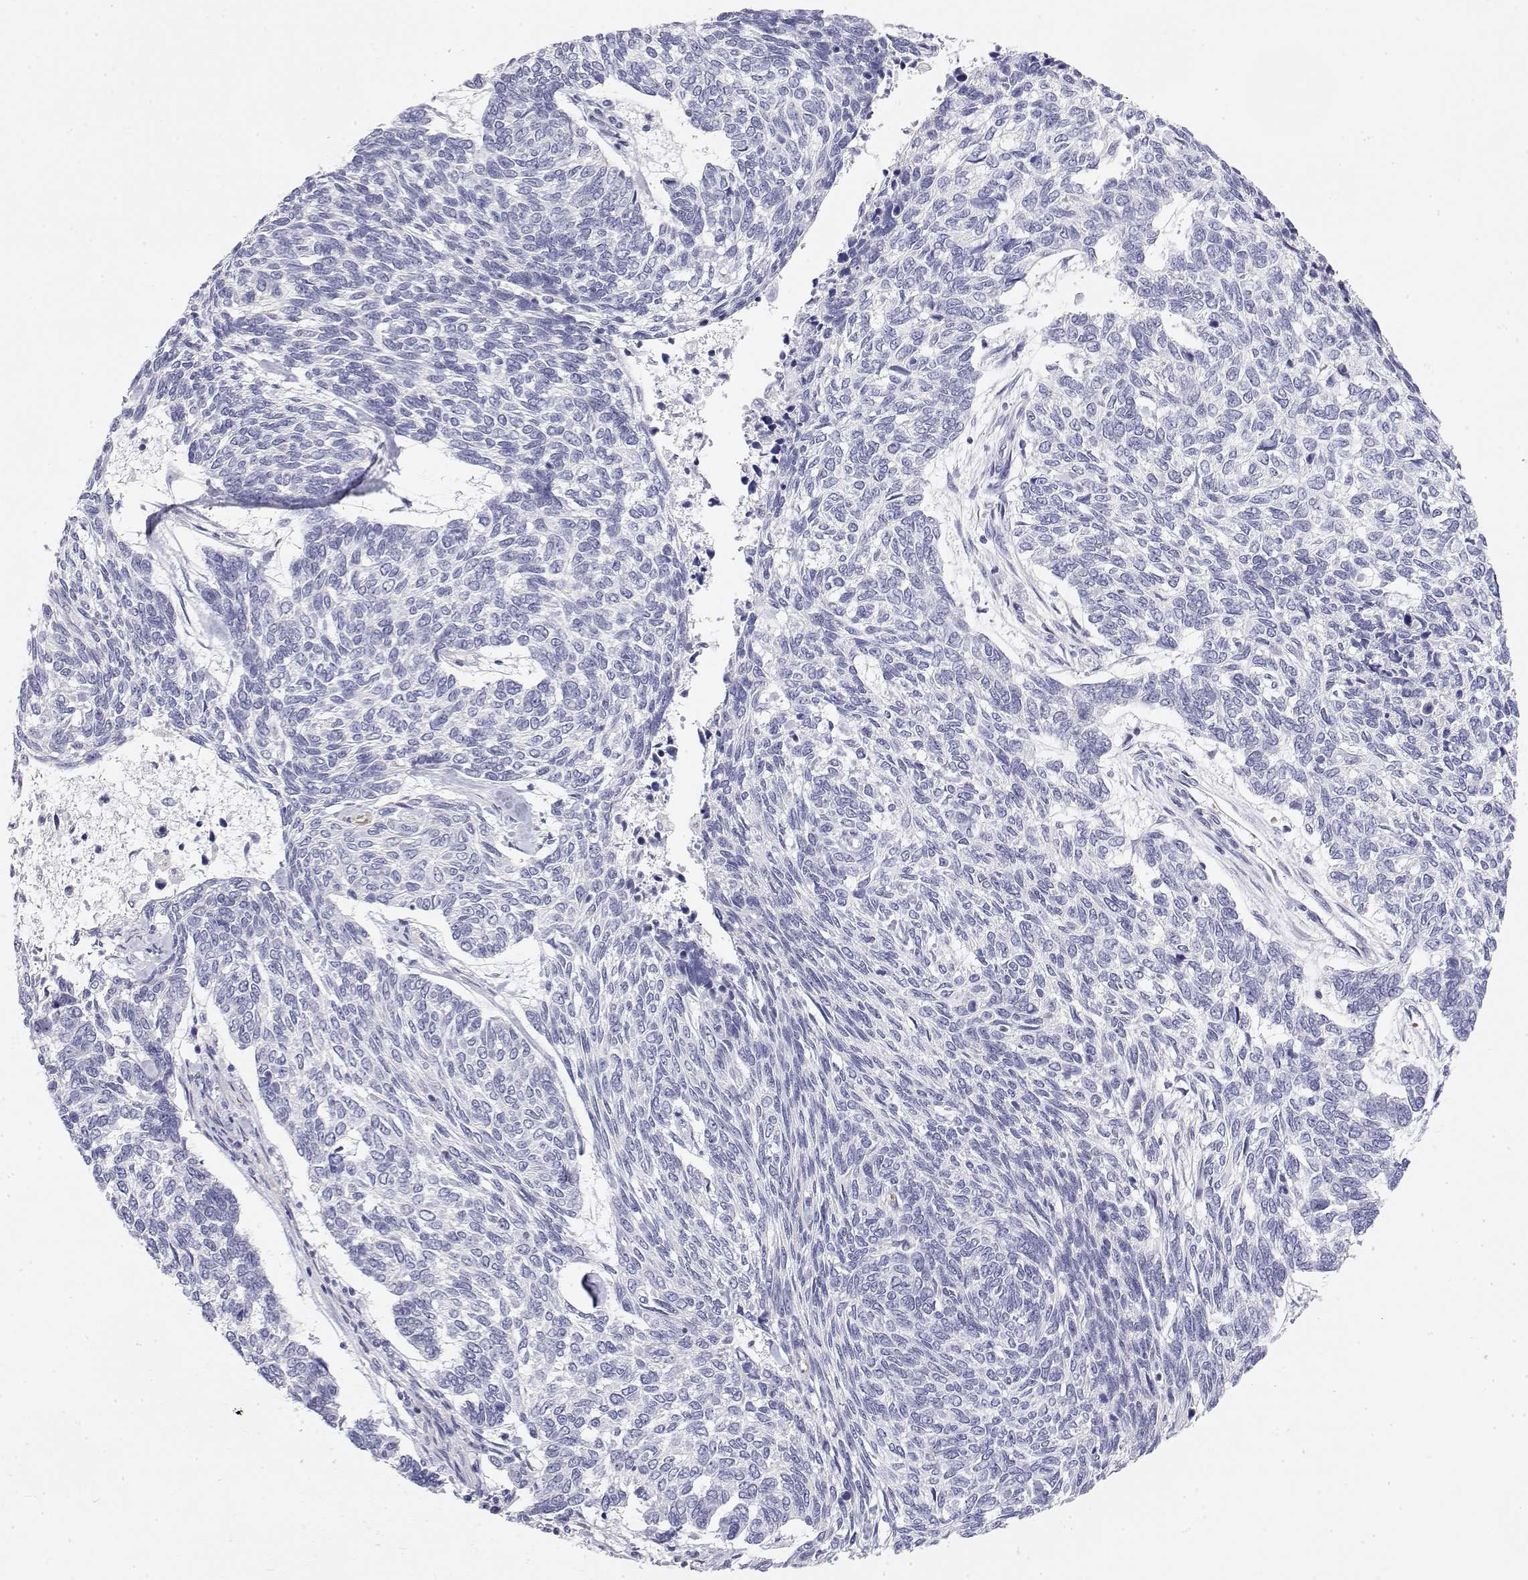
{"staining": {"intensity": "negative", "quantity": "none", "location": "none"}, "tissue": "skin cancer", "cell_type": "Tumor cells", "image_type": "cancer", "snomed": [{"axis": "morphology", "description": "Basal cell carcinoma"}, {"axis": "topography", "description": "Skin"}], "caption": "Skin cancer stained for a protein using IHC reveals no positivity tumor cells.", "gene": "MISP", "patient": {"sex": "female", "age": 65}}